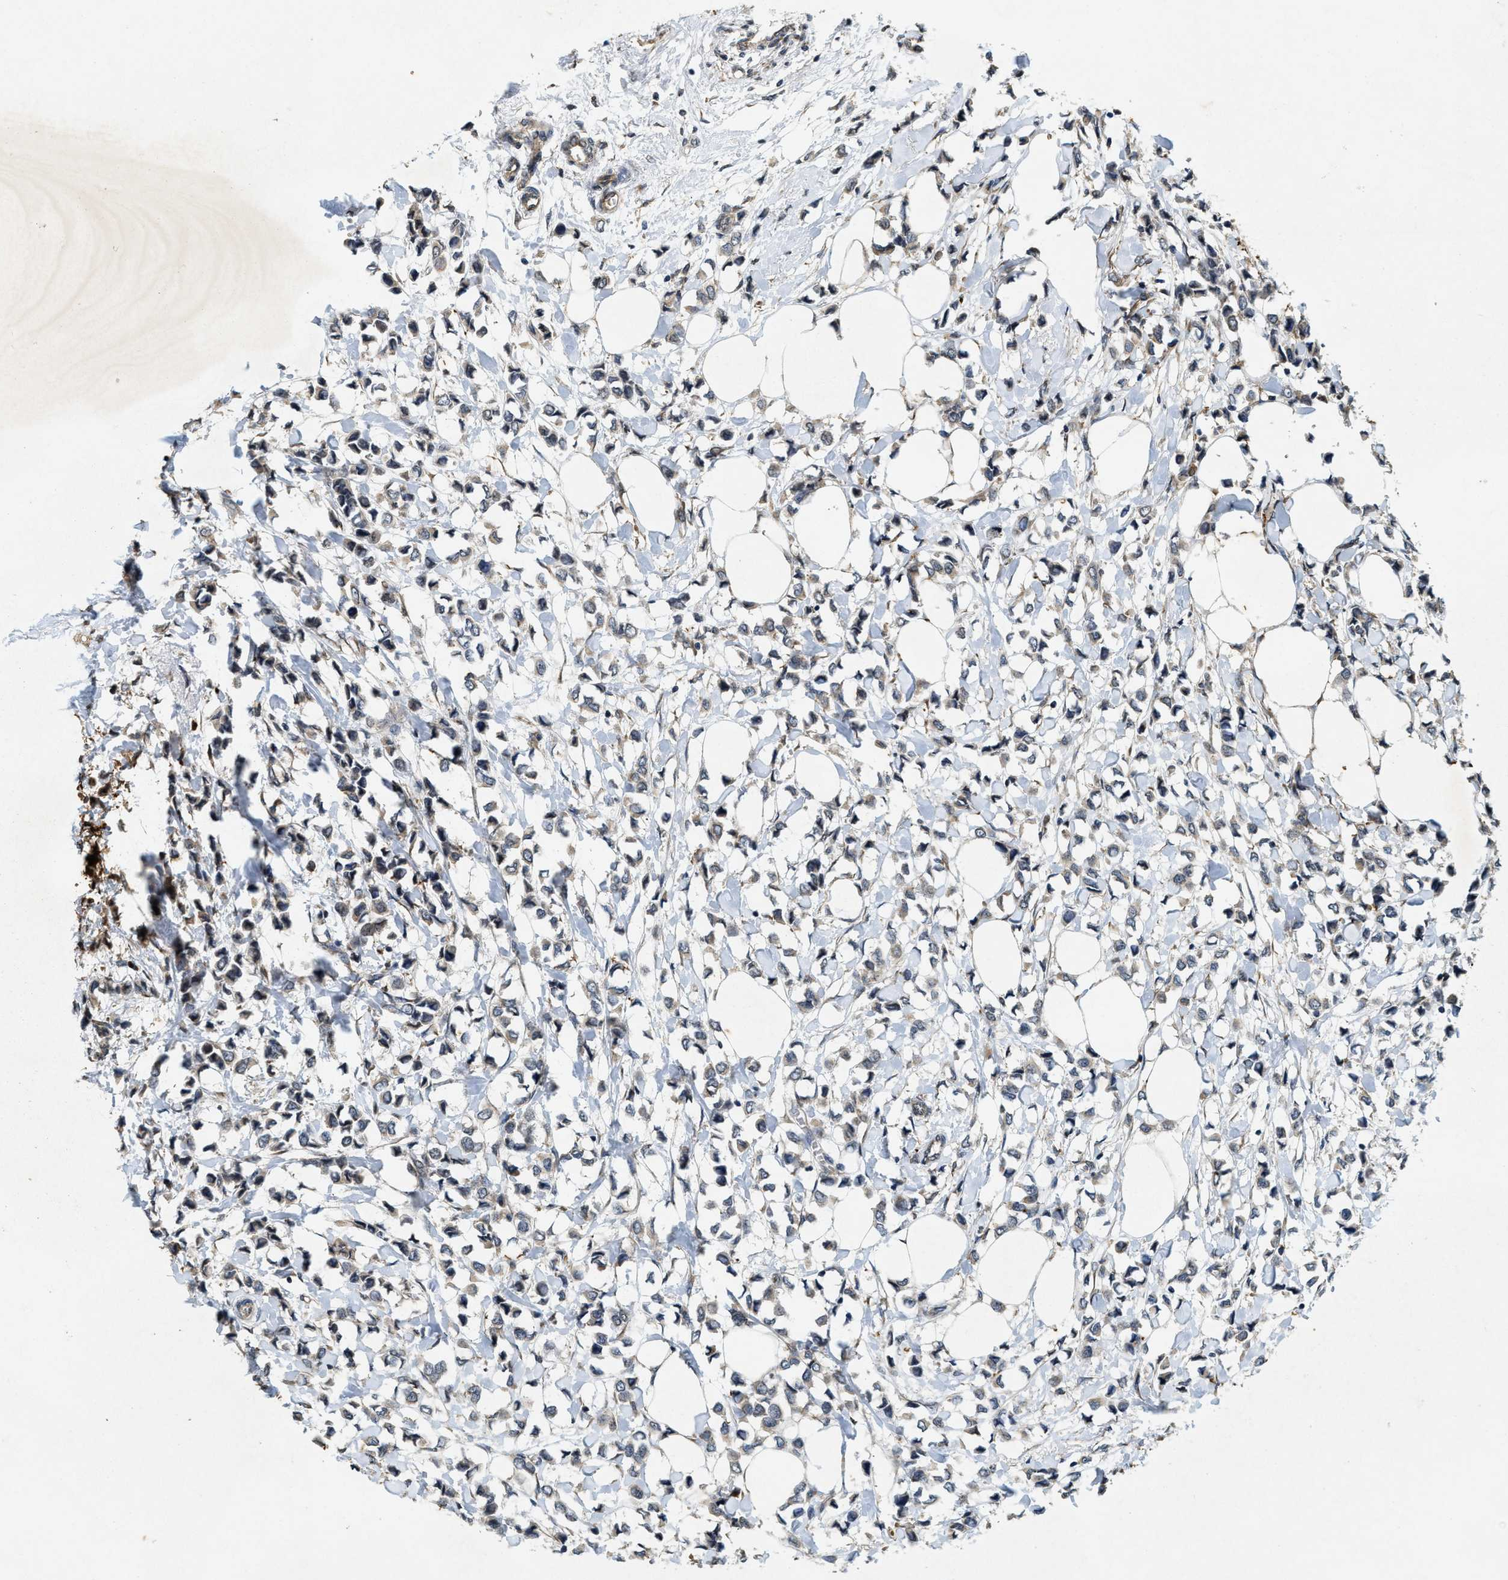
{"staining": {"intensity": "weak", "quantity": "25%-75%", "location": "cytoplasmic/membranous"}, "tissue": "breast cancer", "cell_type": "Tumor cells", "image_type": "cancer", "snomed": [{"axis": "morphology", "description": "Lobular carcinoma"}, {"axis": "topography", "description": "Breast"}], "caption": "Protein expression by IHC demonstrates weak cytoplasmic/membranous staining in about 25%-75% of tumor cells in breast cancer. The staining was performed using DAB (3,3'-diaminobenzidine) to visualize the protein expression in brown, while the nuclei were stained in blue with hematoxylin (Magnification: 20x).", "gene": "KIF21A", "patient": {"sex": "female", "age": 51}}